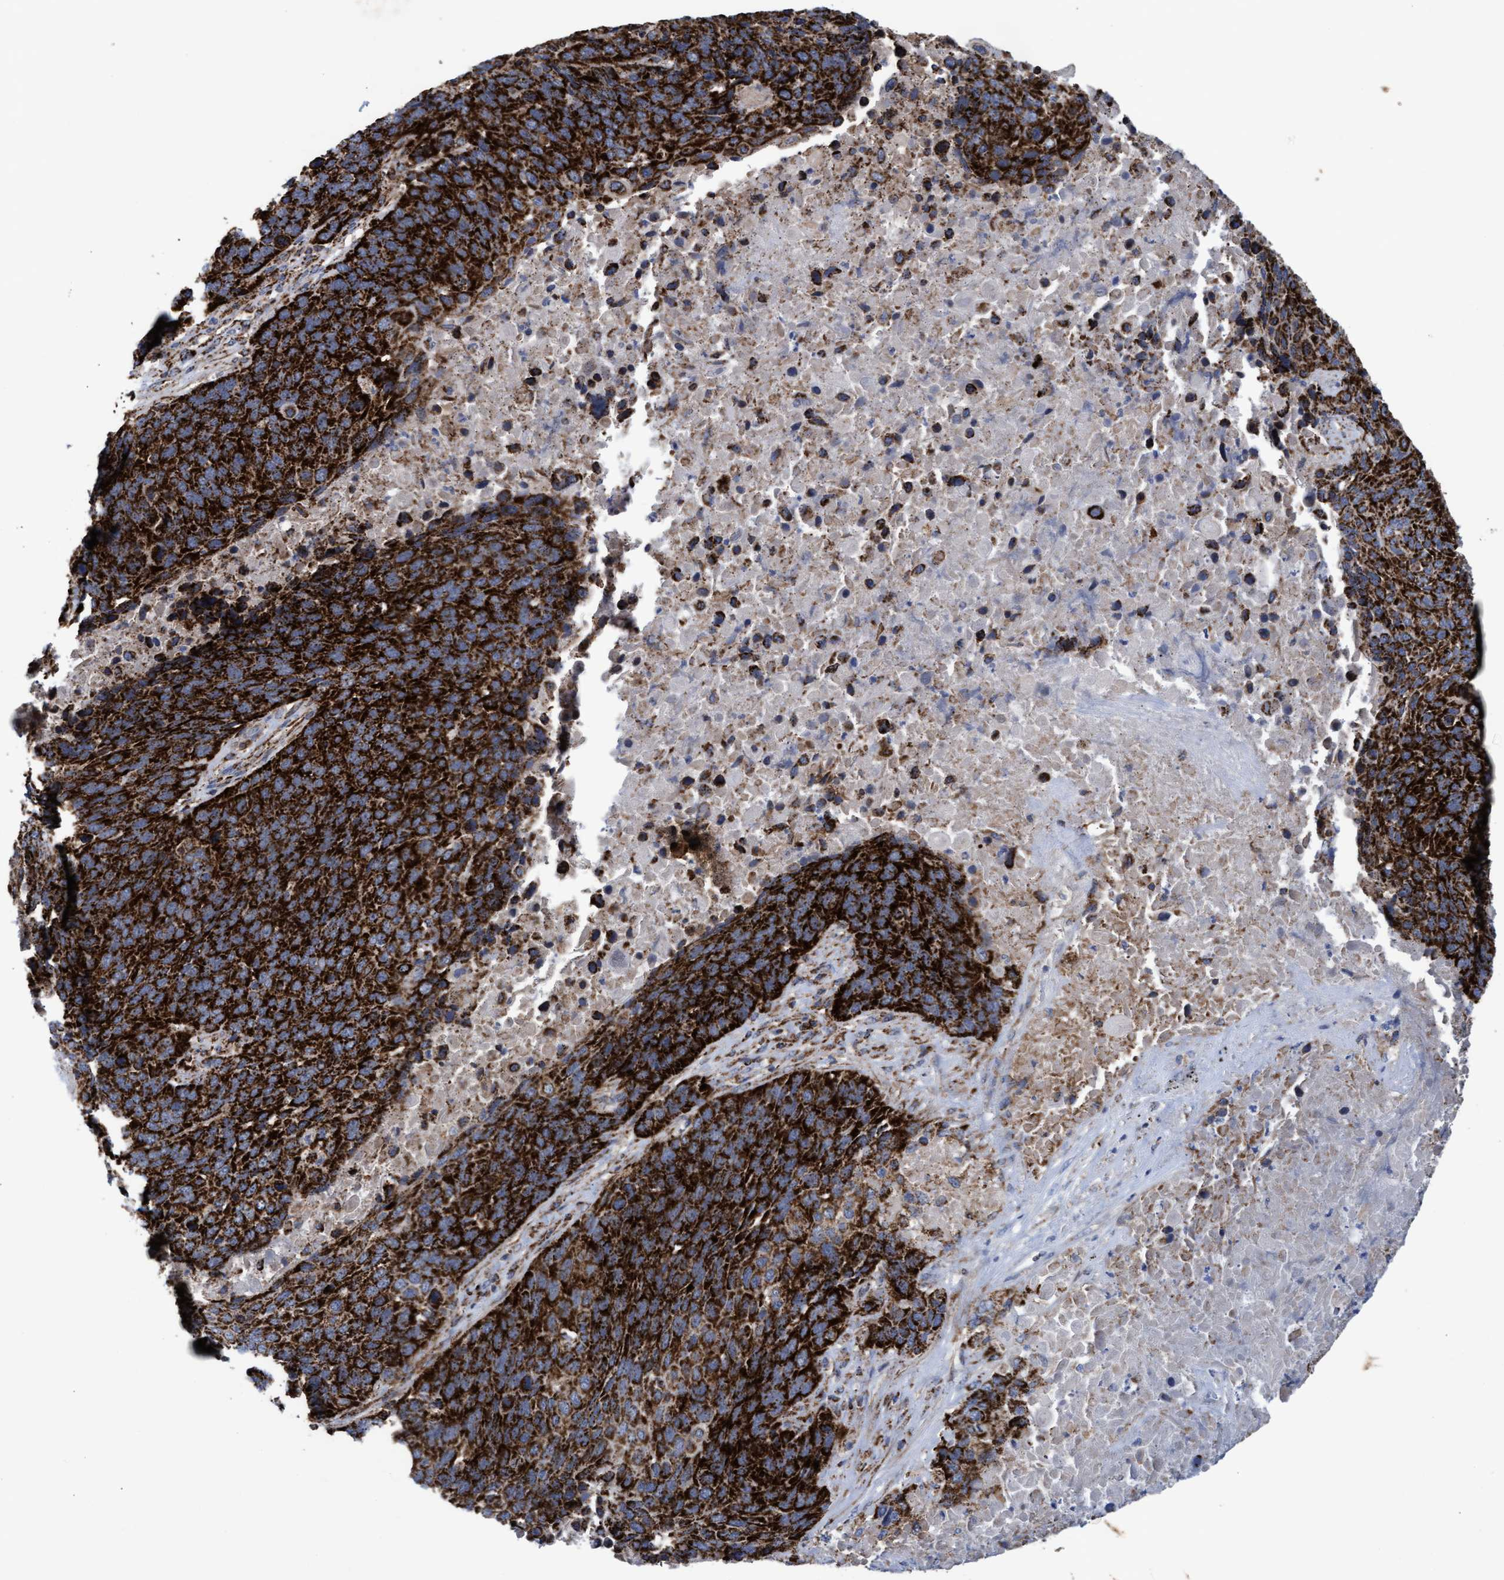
{"staining": {"intensity": "strong", "quantity": ">75%", "location": "cytoplasmic/membranous"}, "tissue": "lung cancer", "cell_type": "Tumor cells", "image_type": "cancer", "snomed": [{"axis": "morphology", "description": "Squamous cell carcinoma, NOS"}, {"axis": "topography", "description": "Lung"}], "caption": "Brown immunohistochemical staining in human squamous cell carcinoma (lung) demonstrates strong cytoplasmic/membranous positivity in about >75% of tumor cells.", "gene": "MRPL38", "patient": {"sex": "male", "age": 66}}